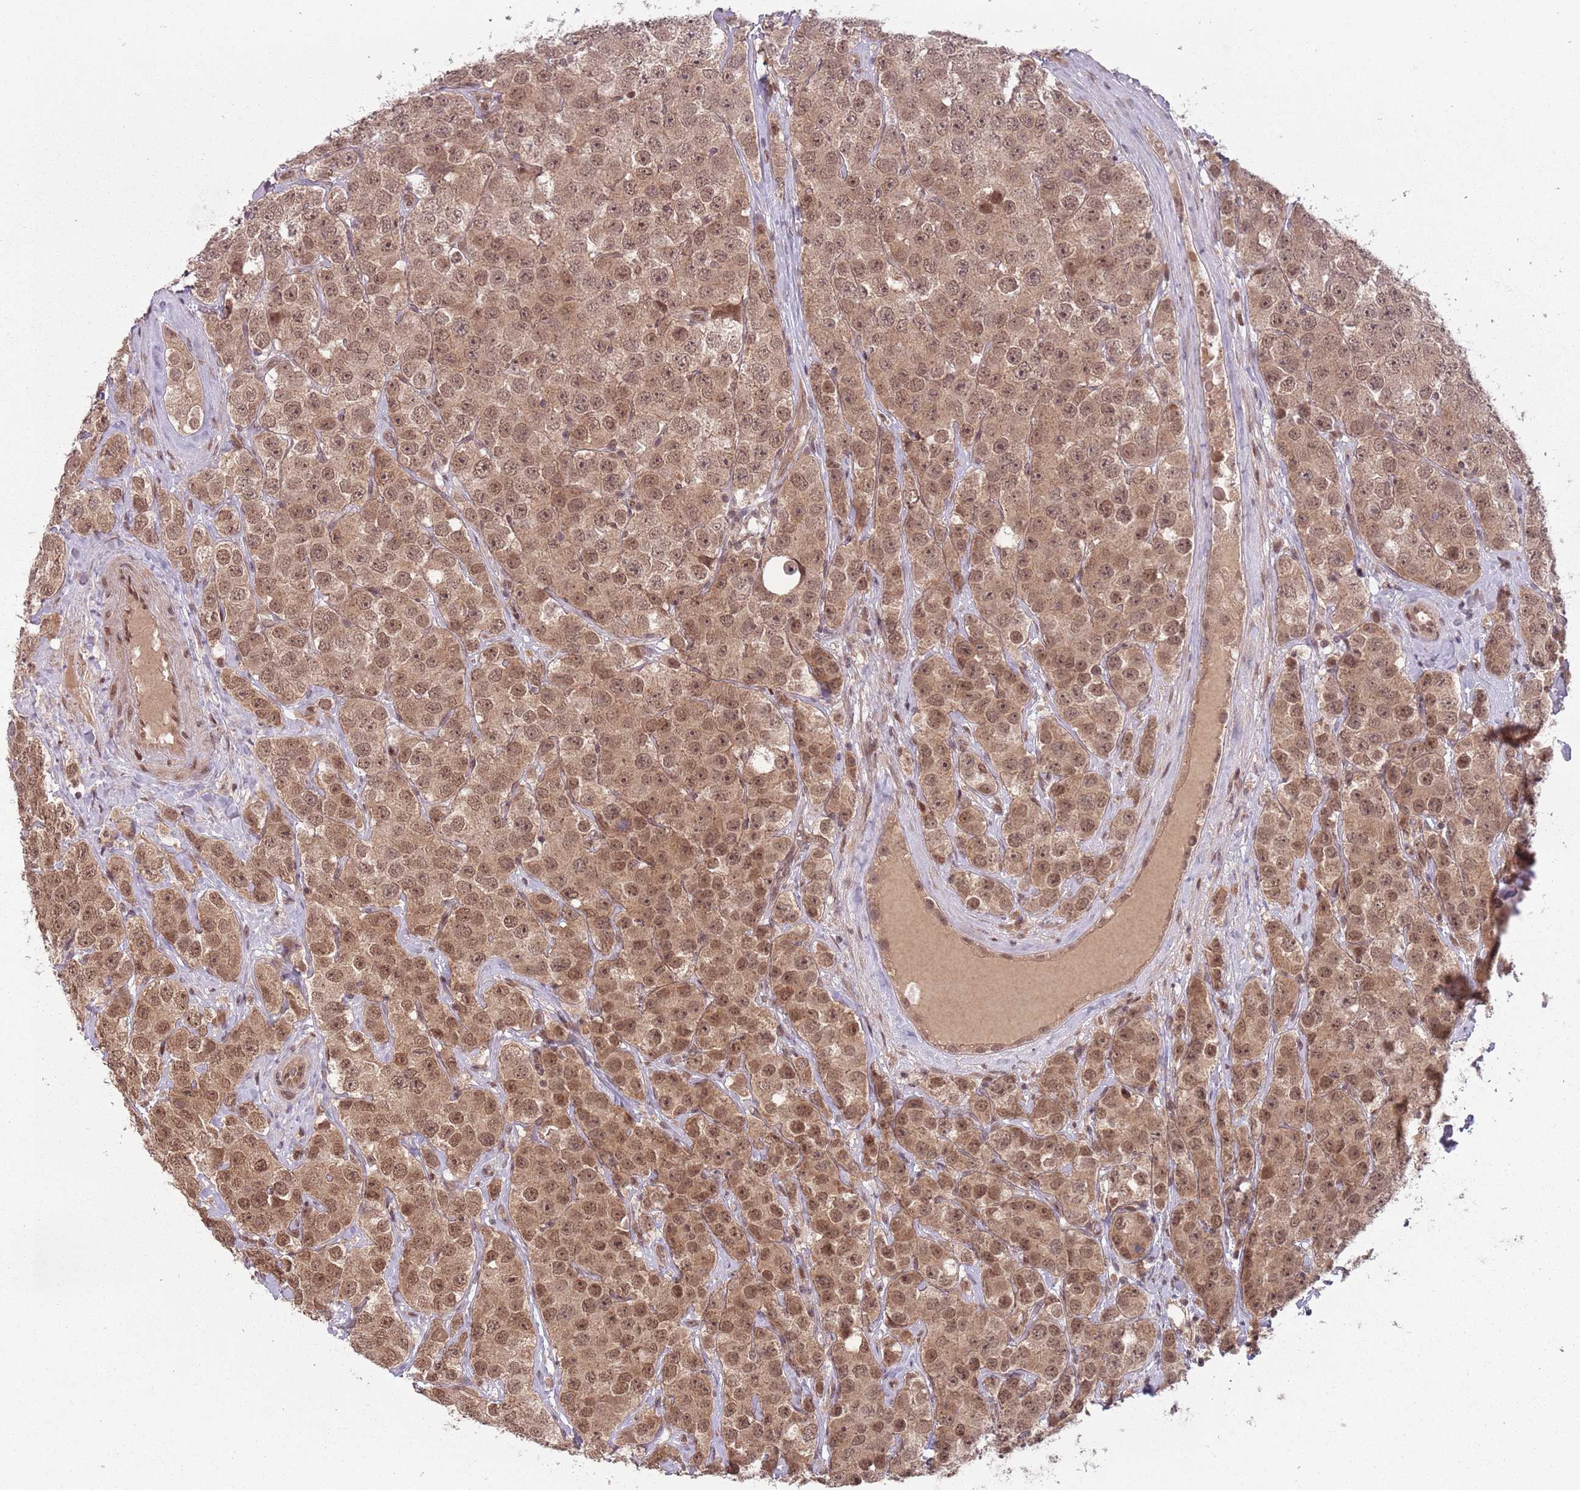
{"staining": {"intensity": "moderate", "quantity": ">75%", "location": "cytoplasmic/membranous,nuclear"}, "tissue": "testis cancer", "cell_type": "Tumor cells", "image_type": "cancer", "snomed": [{"axis": "morphology", "description": "Seminoma, NOS"}, {"axis": "topography", "description": "Testis"}], "caption": "A micrograph showing moderate cytoplasmic/membranous and nuclear expression in approximately >75% of tumor cells in testis cancer, as visualized by brown immunohistochemical staining.", "gene": "ADAMTS3", "patient": {"sex": "male", "age": 28}}